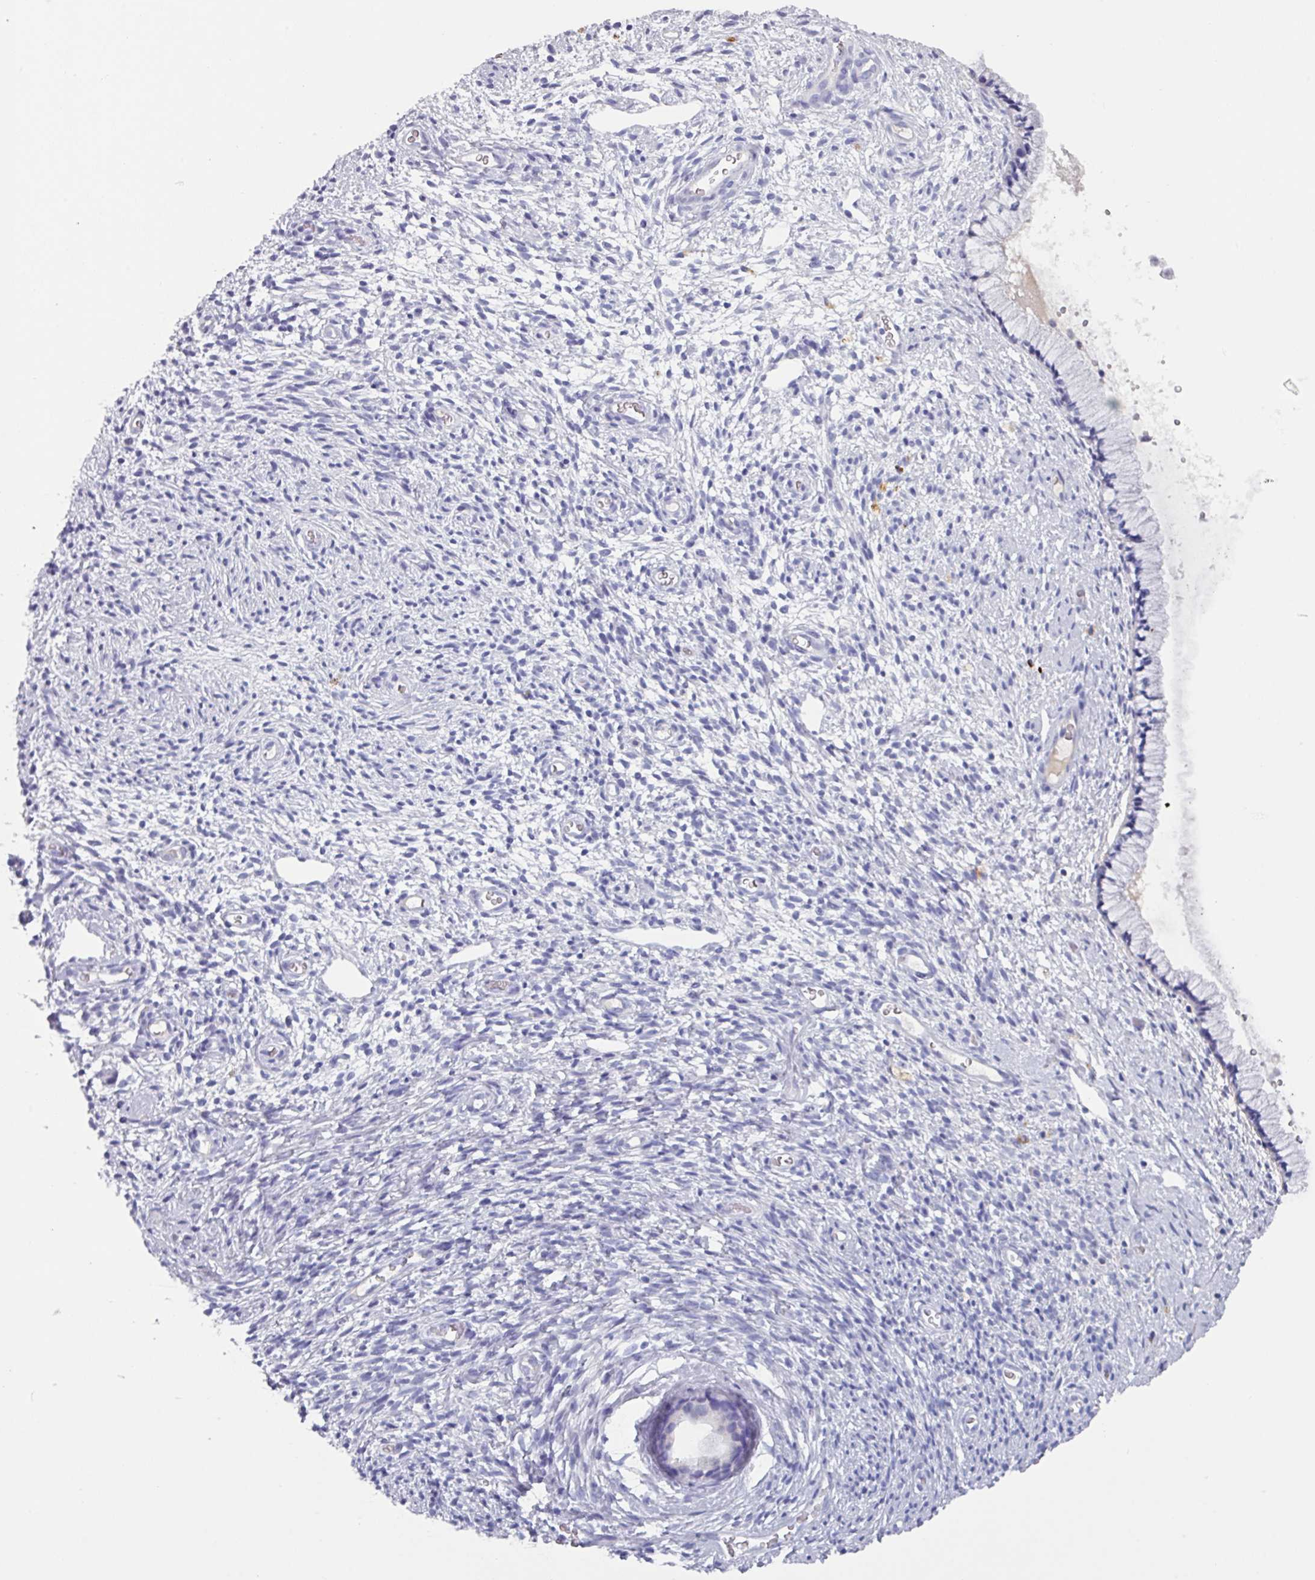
{"staining": {"intensity": "negative", "quantity": "none", "location": "none"}, "tissue": "cervix", "cell_type": "Glandular cells", "image_type": "normal", "snomed": [{"axis": "morphology", "description": "Normal tissue, NOS"}, {"axis": "topography", "description": "Cervix"}], "caption": "A micrograph of human cervix is negative for staining in glandular cells. The staining was performed using DAB to visualize the protein expression in brown, while the nuclei were stained in blue with hematoxylin (Magnification: 20x).", "gene": "OR2T10", "patient": {"sex": "female", "age": 76}}